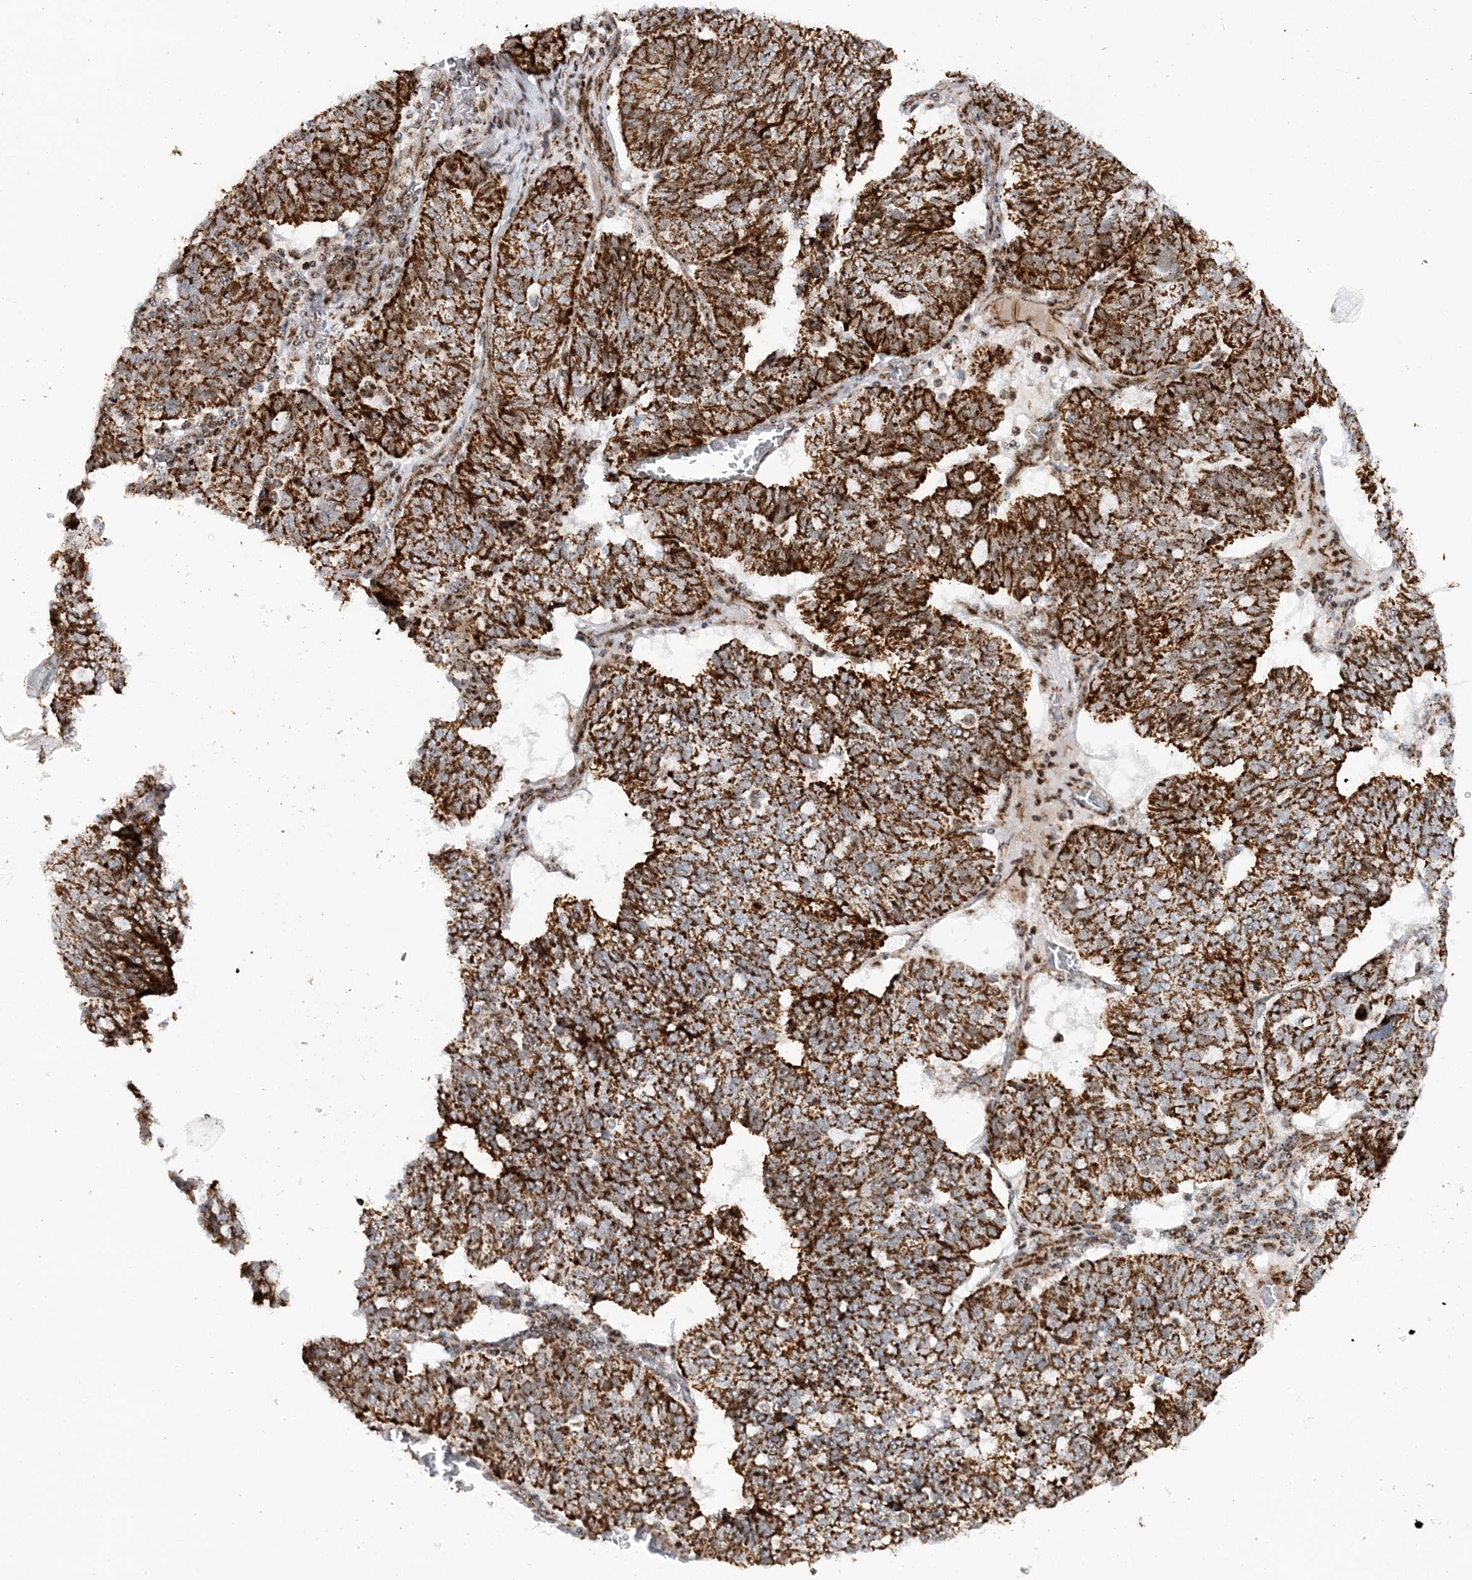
{"staining": {"intensity": "strong", "quantity": ">75%", "location": "cytoplasmic/membranous"}, "tissue": "ovarian cancer", "cell_type": "Tumor cells", "image_type": "cancer", "snomed": [{"axis": "morphology", "description": "Cystadenocarcinoma, serous, NOS"}, {"axis": "topography", "description": "Ovary"}], "caption": "Protein staining by IHC shows strong cytoplasmic/membranous positivity in approximately >75% of tumor cells in ovarian cancer (serous cystadenocarcinoma). The staining is performed using DAB (3,3'-diaminobenzidine) brown chromogen to label protein expression. The nuclei are counter-stained blue using hematoxylin.", "gene": "CRY2", "patient": {"sex": "female", "age": 59}}